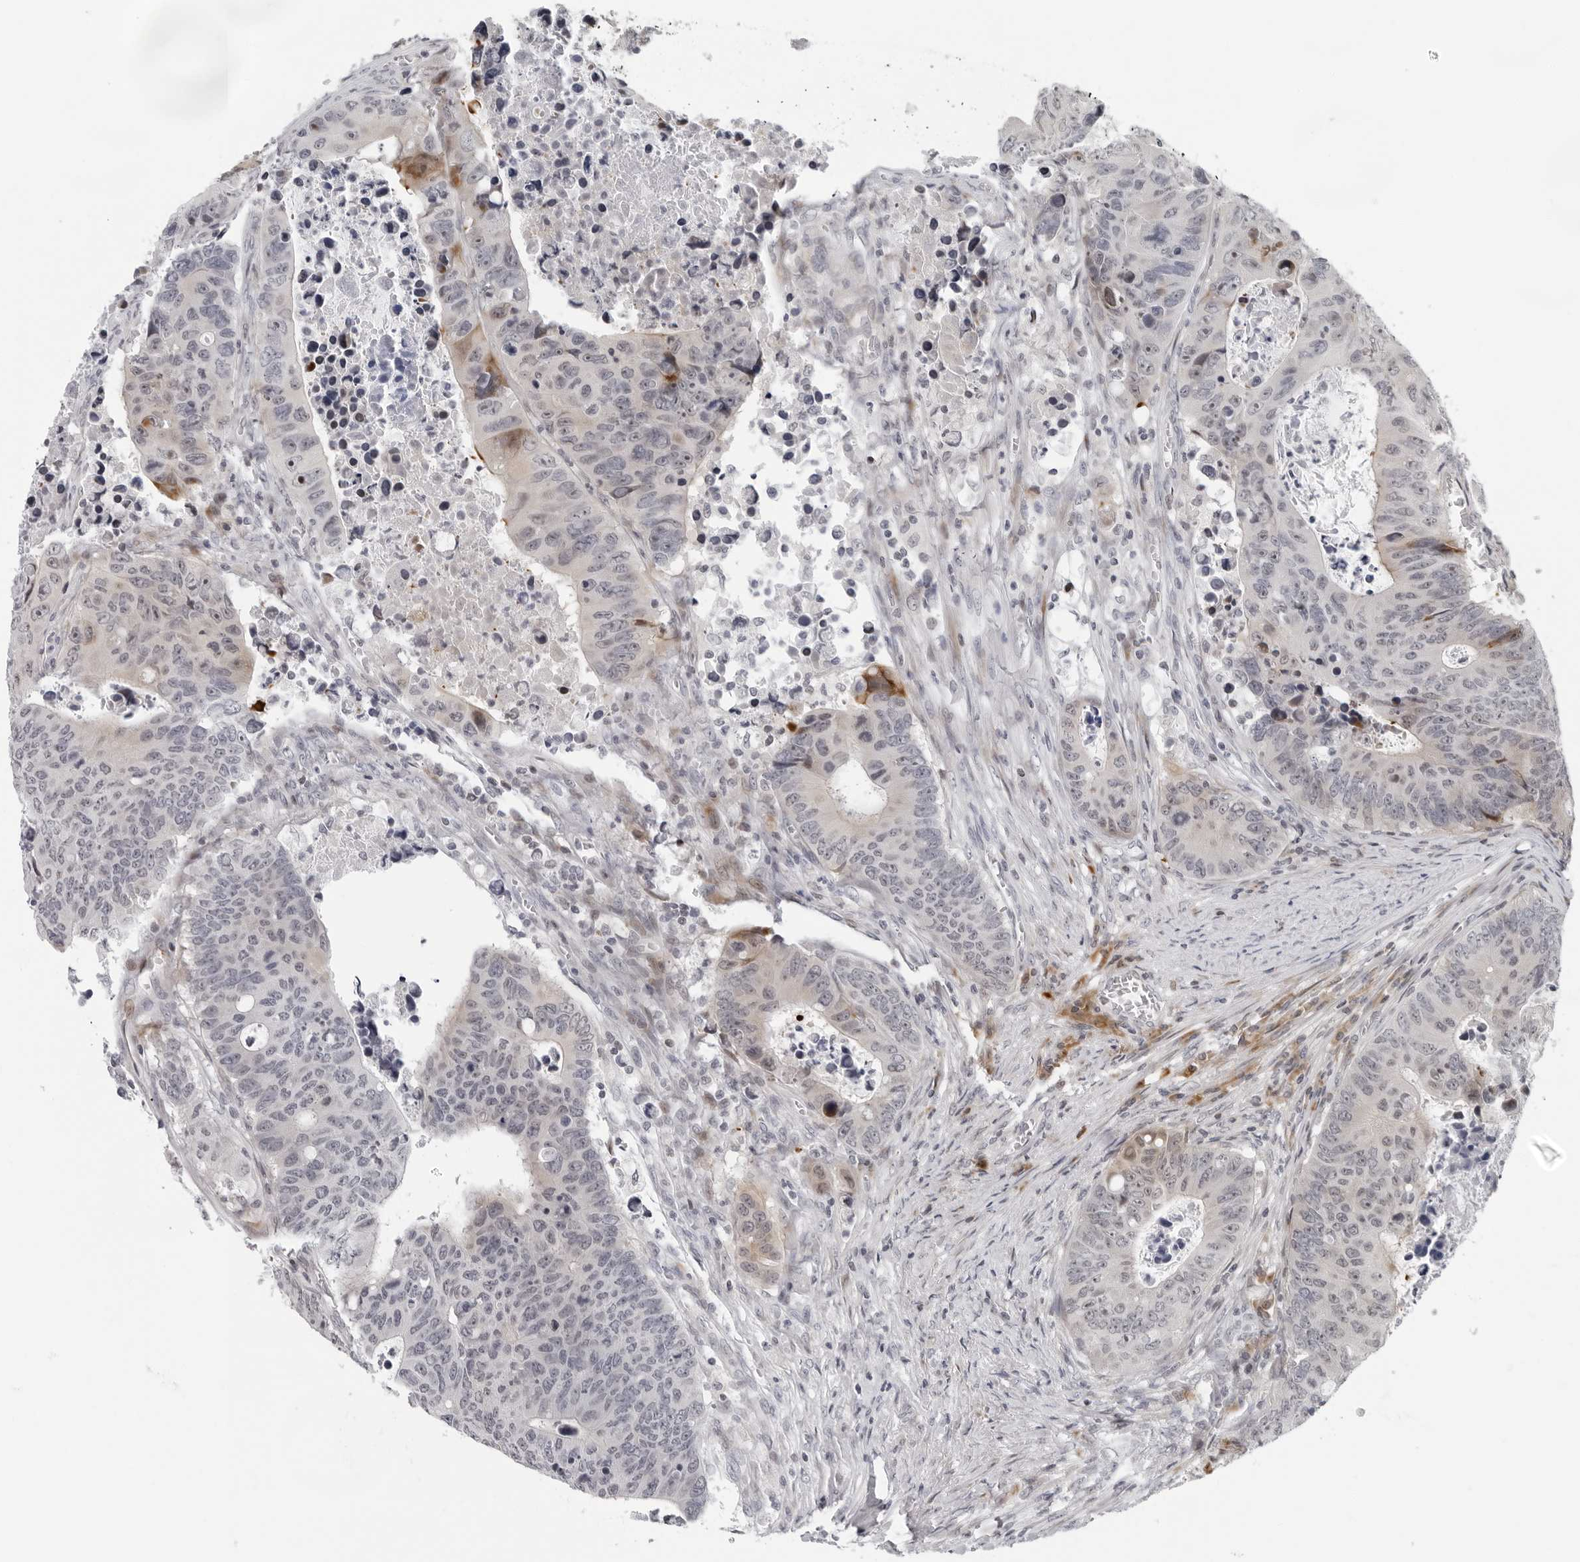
{"staining": {"intensity": "moderate", "quantity": "<25%", "location": "cytoplasmic/membranous"}, "tissue": "colorectal cancer", "cell_type": "Tumor cells", "image_type": "cancer", "snomed": [{"axis": "morphology", "description": "Adenocarcinoma, NOS"}, {"axis": "topography", "description": "Colon"}], "caption": "Human adenocarcinoma (colorectal) stained with a brown dye exhibits moderate cytoplasmic/membranous positive expression in approximately <25% of tumor cells.", "gene": "PIP4K2C", "patient": {"sex": "male", "age": 87}}